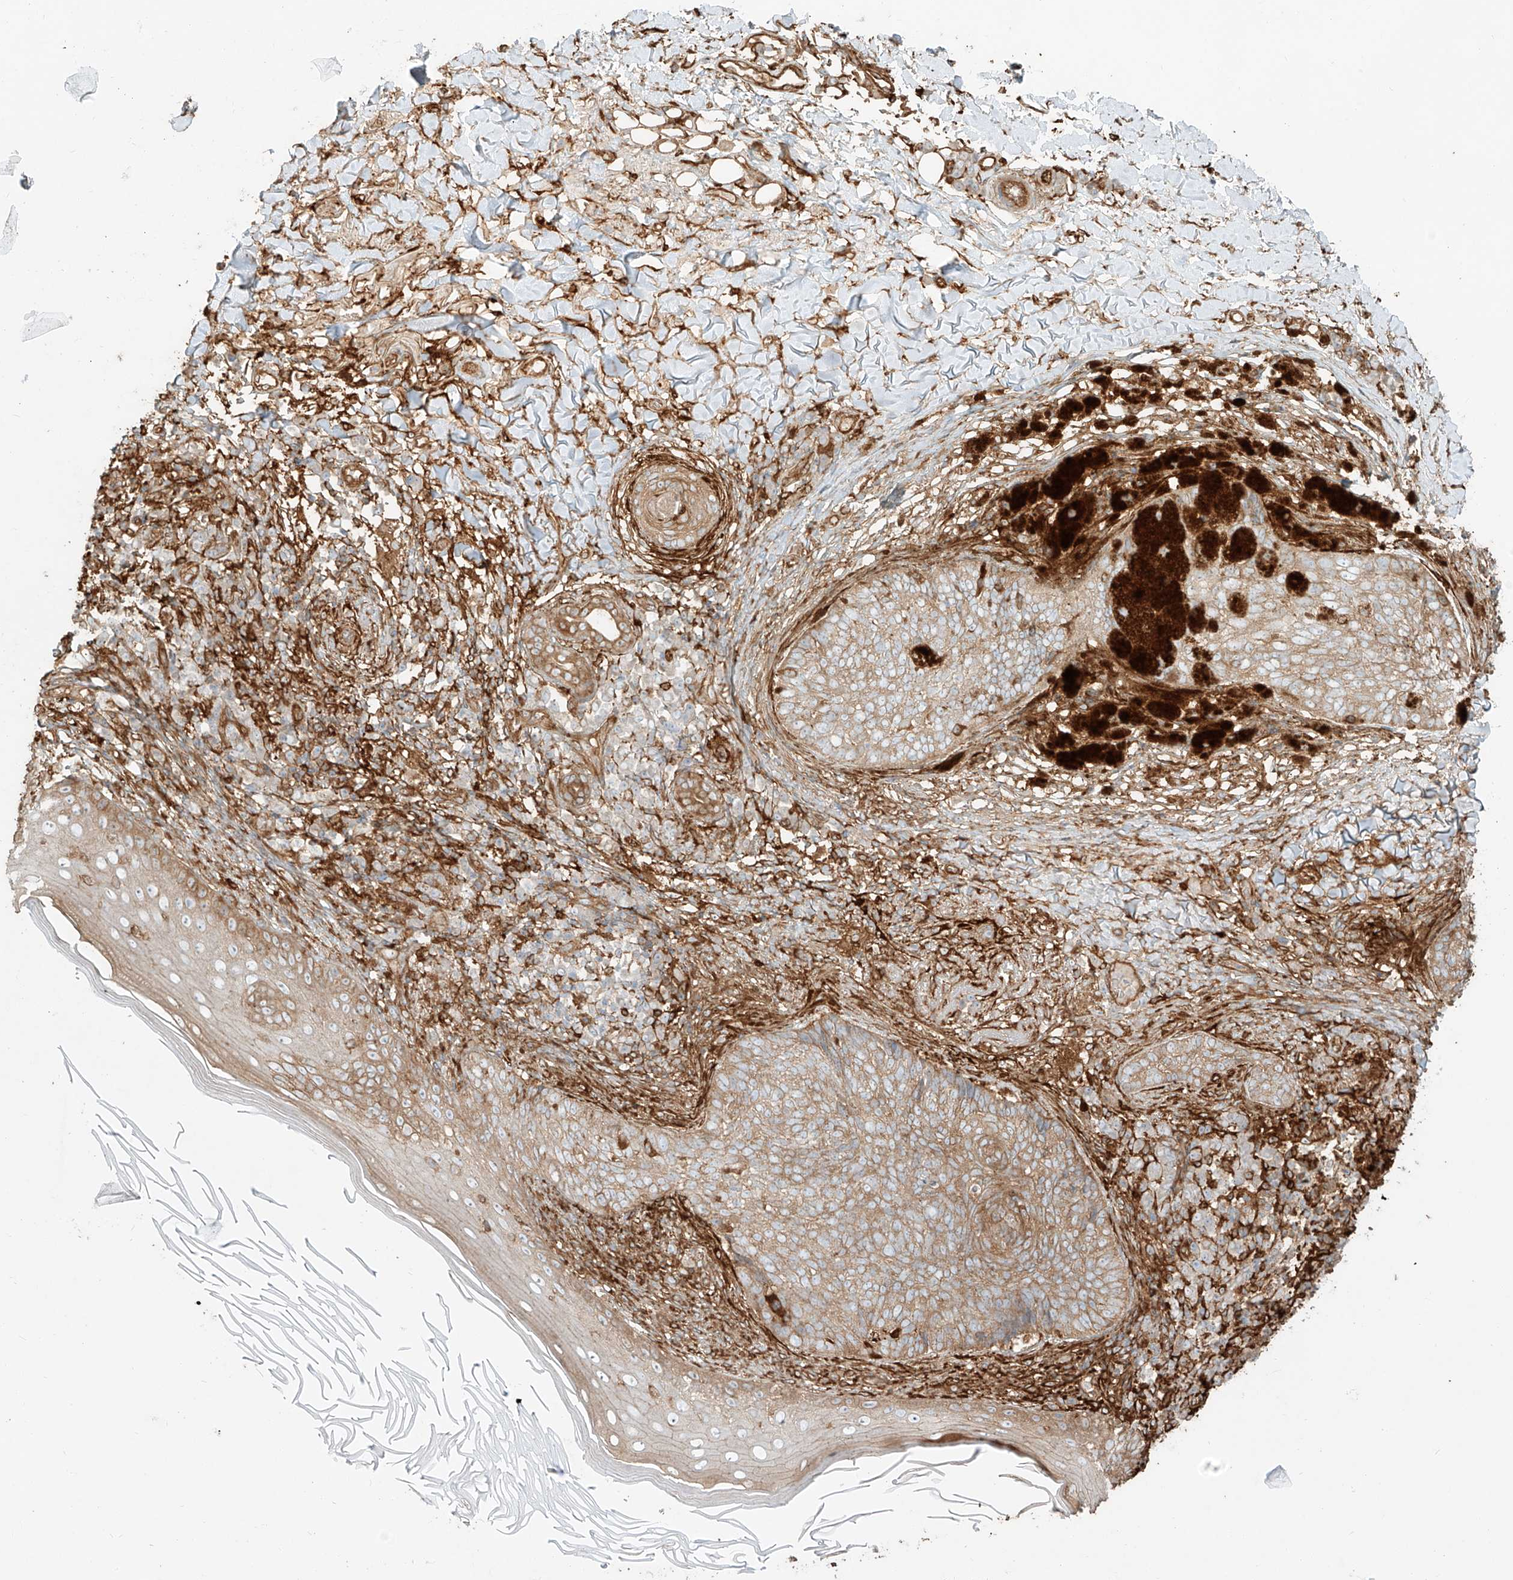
{"staining": {"intensity": "moderate", "quantity": ">75%", "location": "cytoplasmic/membranous"}, "tissue": "skin cancer", "cell_type": "Tumor cells", "image_type": "cancer", "snomed": [{"axis": "morphology", "description": "Basal cell carcinoma"}, {"axis": "topography", "description": "Skin"}], "caption": "Immunohistochemistry photomicrograph of human skin cancer stained for a protein (brown), which exhibits medium levels of moderate cytoplasmic/membranous expression in about >75% of tumor cells.", "gene": "SNX9", "patient": {"sex": "male", "age": 85}}